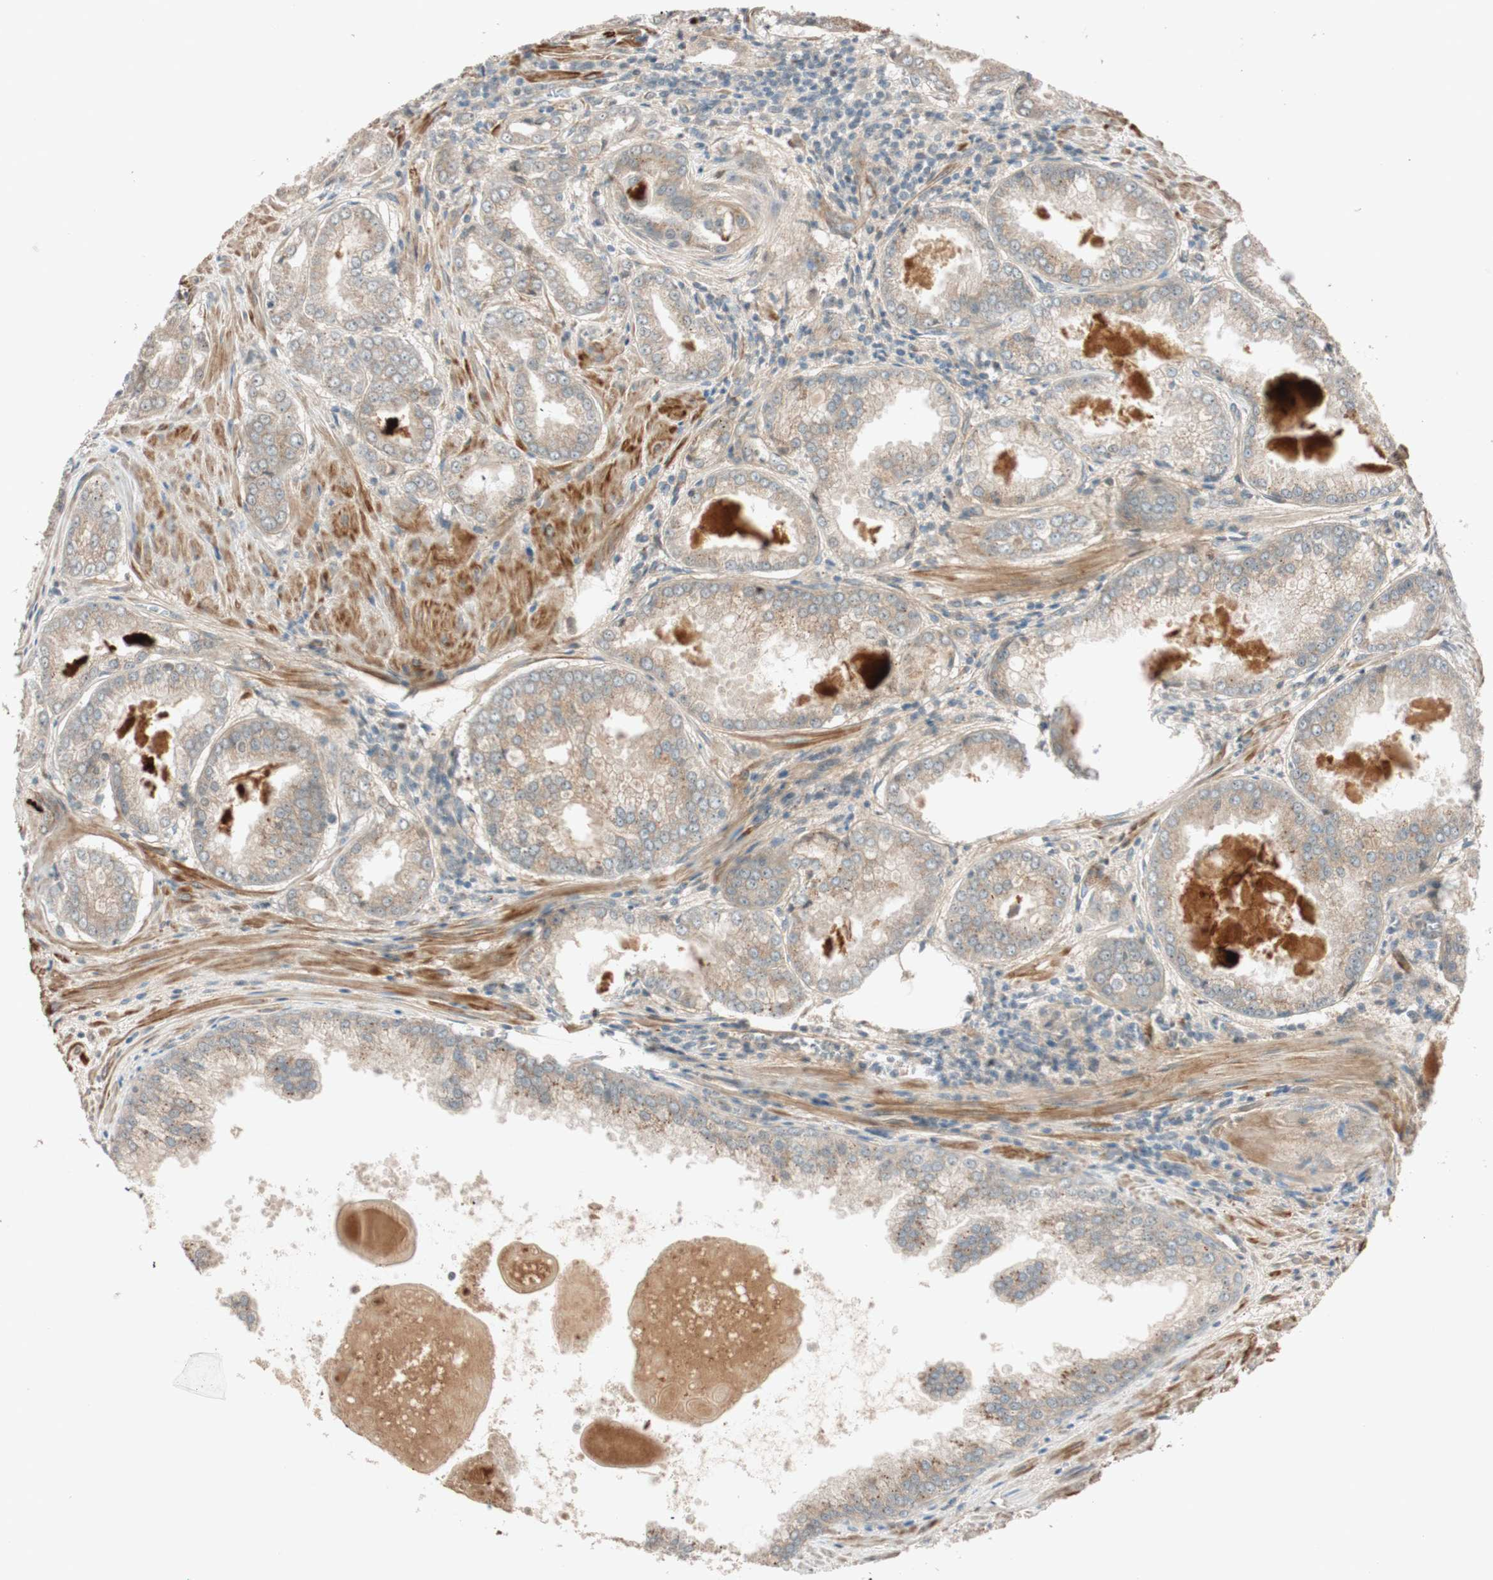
{"staining": {"intensity": "weak", "quantity": ">75%", "location": "cytoplasmic/membranous"}, "tissue": "prostate cancer", "cell_type": "Tumor cells", "image_type": "cancer", "snomed": [{"axis": "morphology", "description": "Adenocarcinoma, Low grade"}, {"axis": "topography", "description": "Prostate"}], "caption": "Human prostate cancer stained with a brown dye shows weak cytoplasmic/membranous positive positivity in about >75% of tumor cells.", "gene": "EPHA6", "patient": {"sex": "male", "age": 64}}